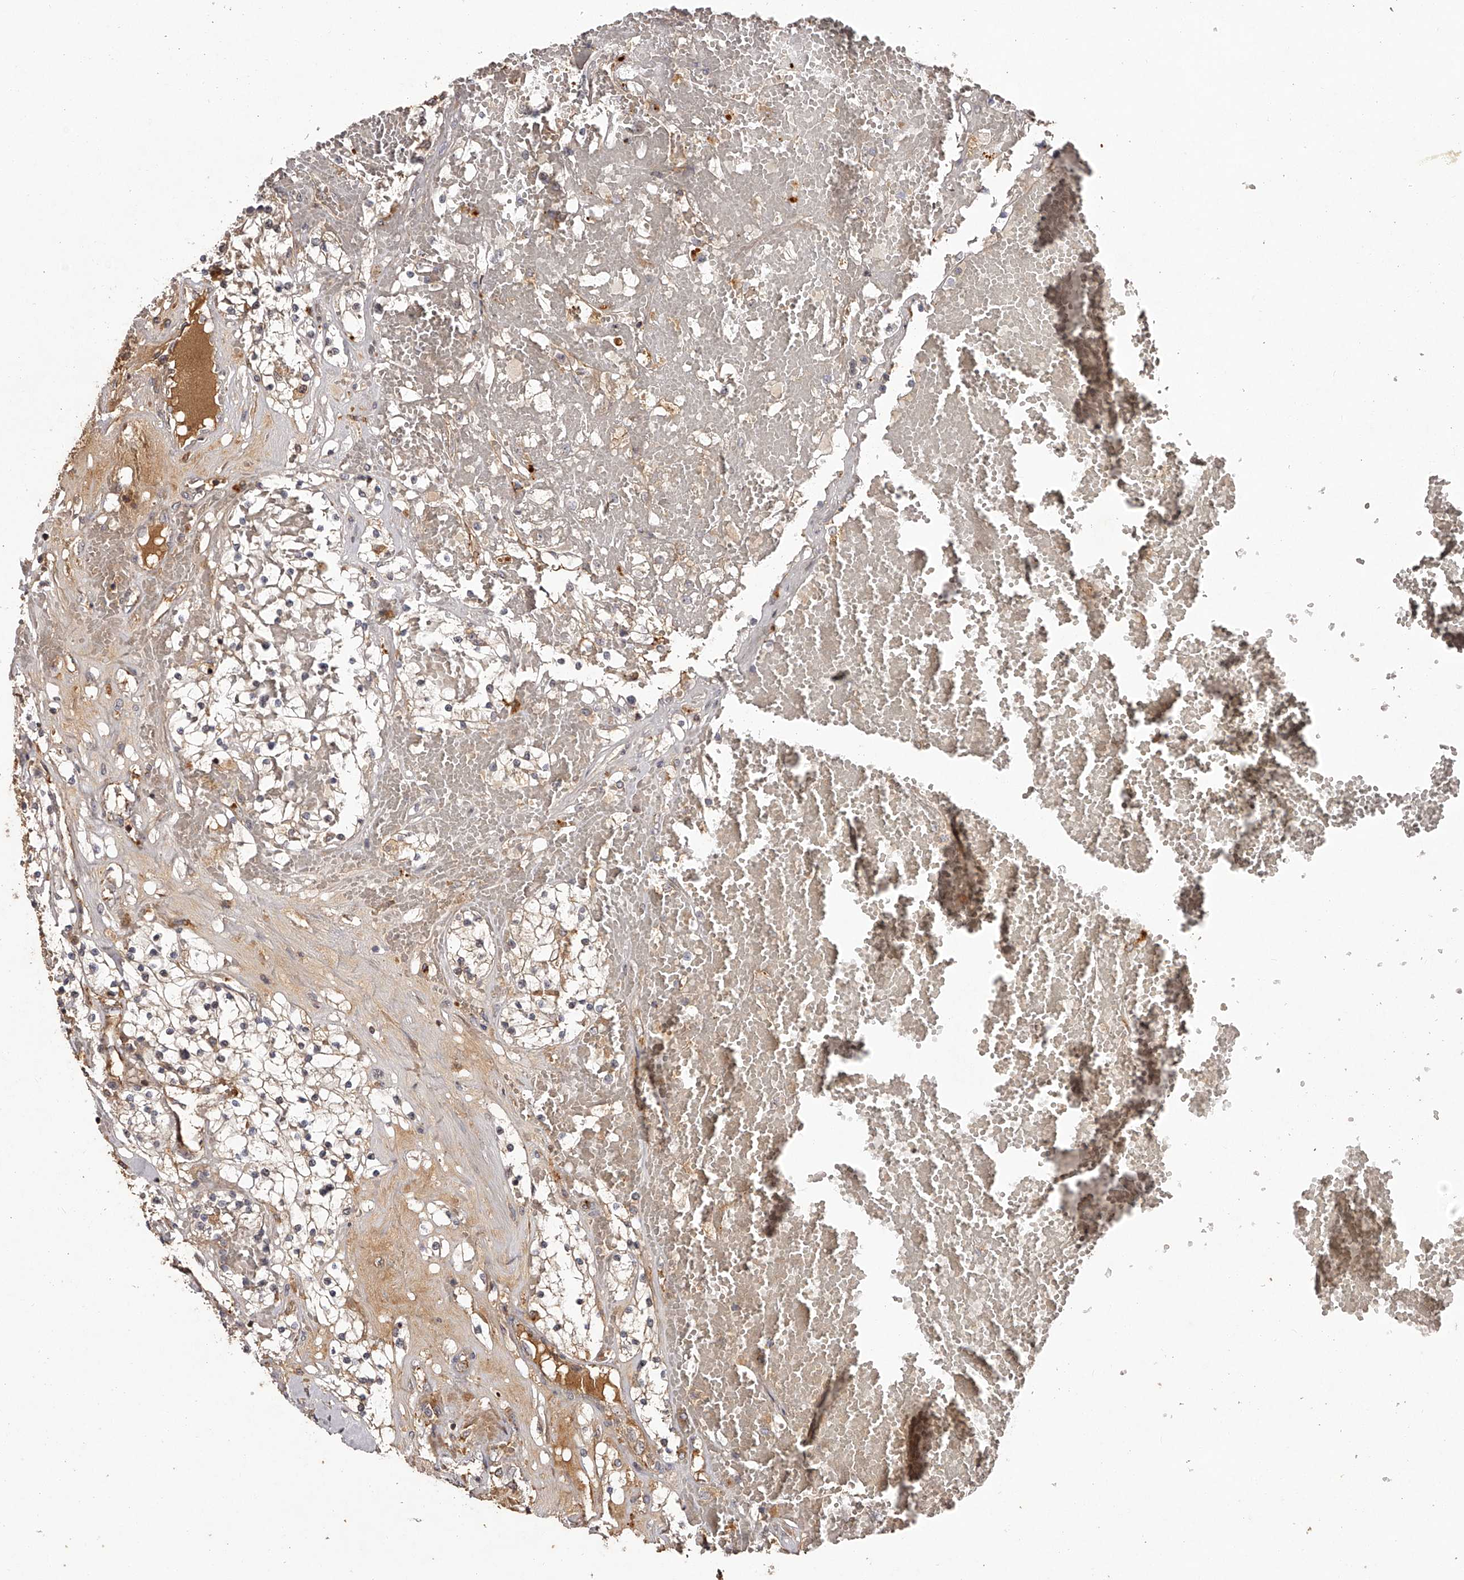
{"staining": {"intensity": "weak", "quantity": "25%-75%", "location": "cytoplasmic/membranous"}, "tissue": "renal cancer", "cell_type": "Tumor cells", "image_type": "cancer", "snomed": [{"axis": "morphology", "description": "Normal tissue, NOS"}, {"axis": "morphology", "description": "Adenocarcinoma, NOS"}, {"axis": "topography", "description": "Kidney"}], "caption": "High-magnification brightfield microscopy of renal adenocarcinoma stained with DAB (brown) and counterstained with hematoxylin (blue). tumor cells exhibit weak cytoplasmic/membranous positivity is seen in approximately25%-75% of cells. (DAB IHC with brightfield microscopy, high magnification).", "gene": "CRYZL1", "patient": {"sex": "male", "age": 68}}